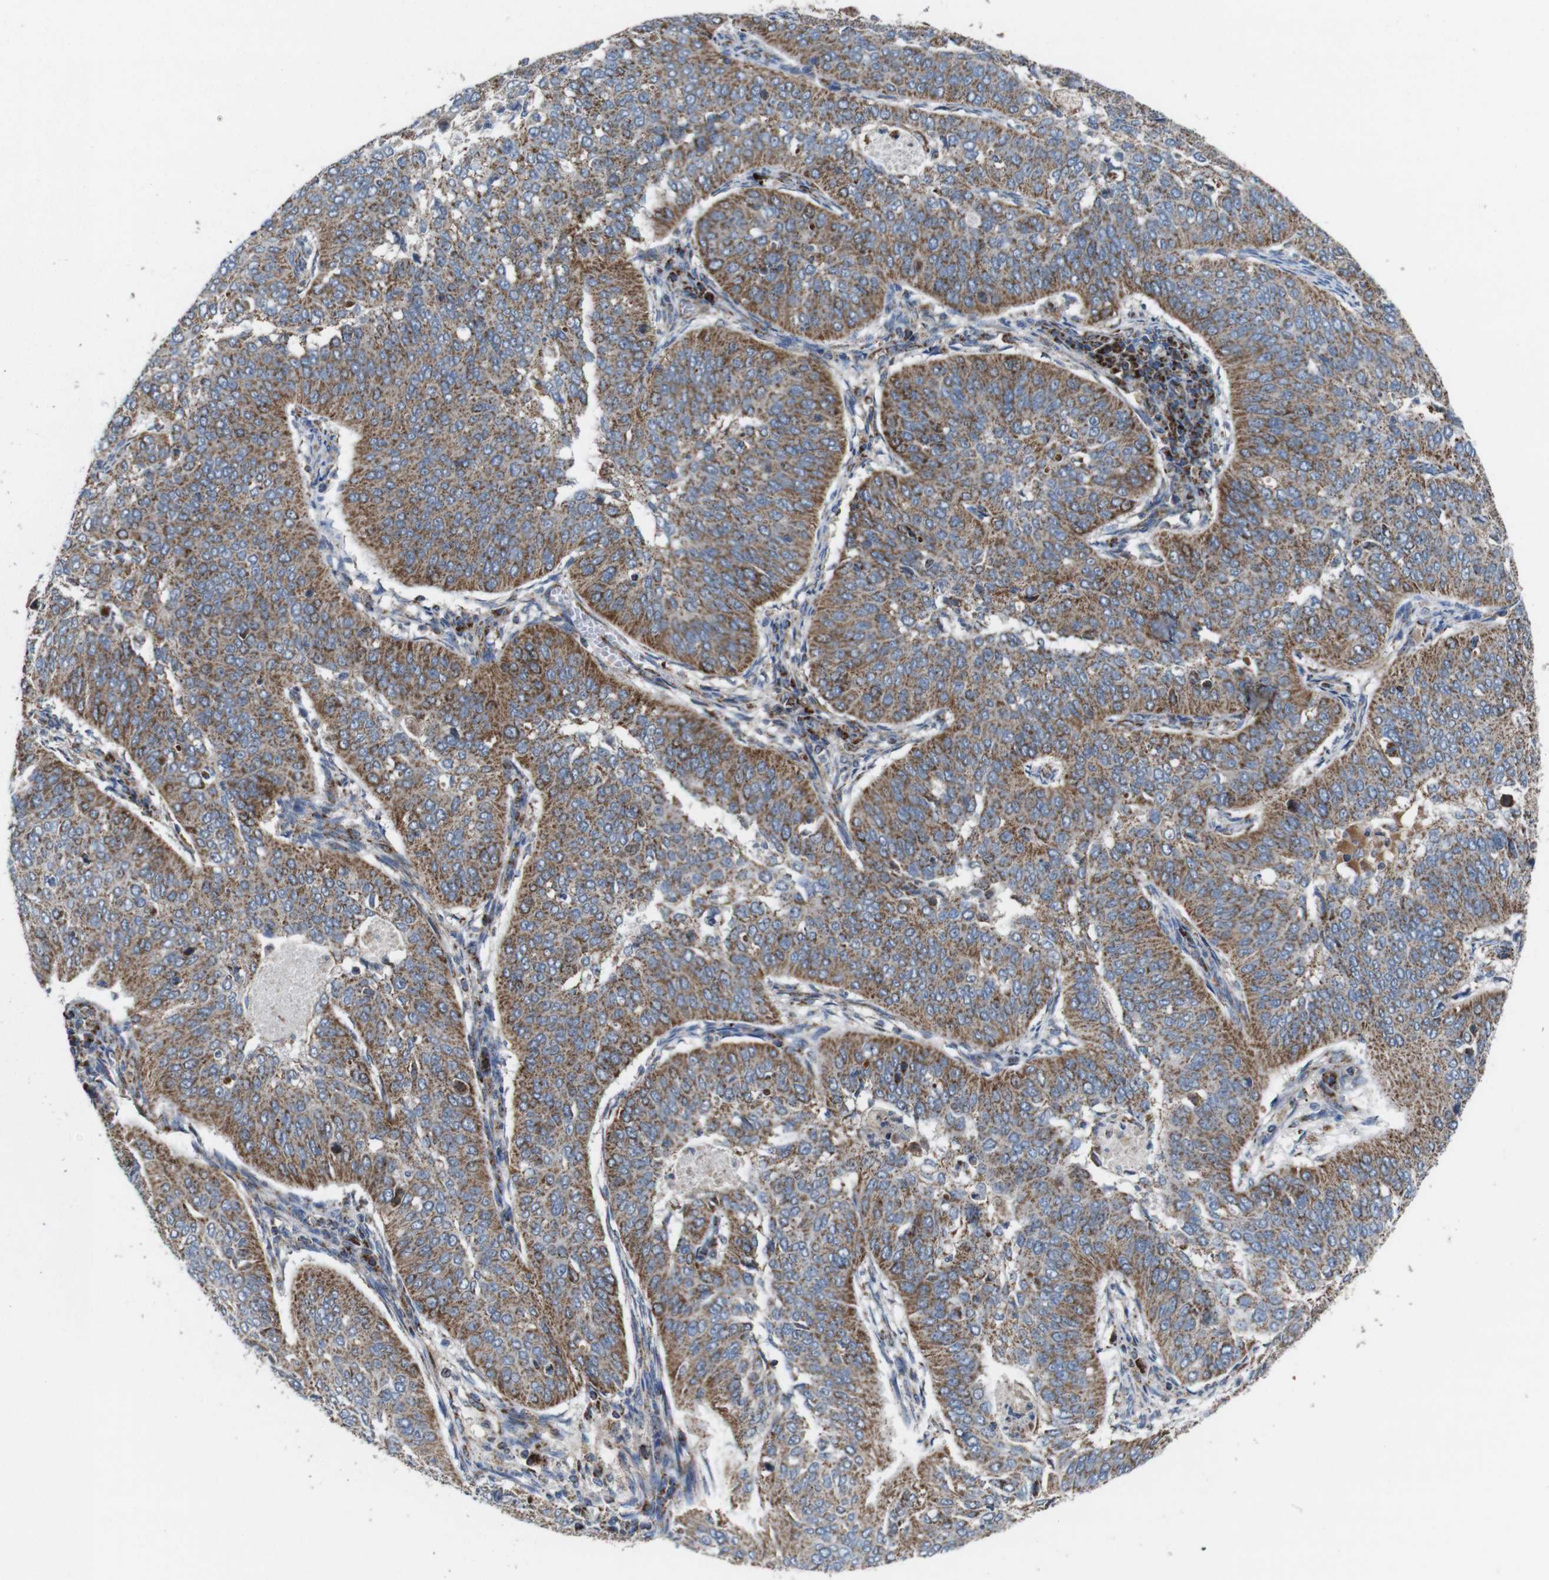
{"staining": {"intensity": "moderate", "quantity": "<25%", "location": "cytoplasmic/membranous"}, "tissue": "cervical cancer", "cell_type": "Tumor cells", "image_type": "cancer", "snomed": [{"axis": "morphology", "description": "Normal tissue, NOS"}, {"axis": "morphology", "description": "Squamous cell carcinoma, NOS"}, {"axis": "topography", "description": "Cervix"}], "caption": "The histopathology image demonstrates staining of cervical squamous cell carcinoma, revealing moderate cytoplasmic/membranous protein staining (brown color) within tumor cells. (DAB (3,3'-diaminobenzidine) IHC, brown staining for protein, blue staining for nuclei).", "gene": "HK1", "patient": {"sex": "female", "age": 39}}